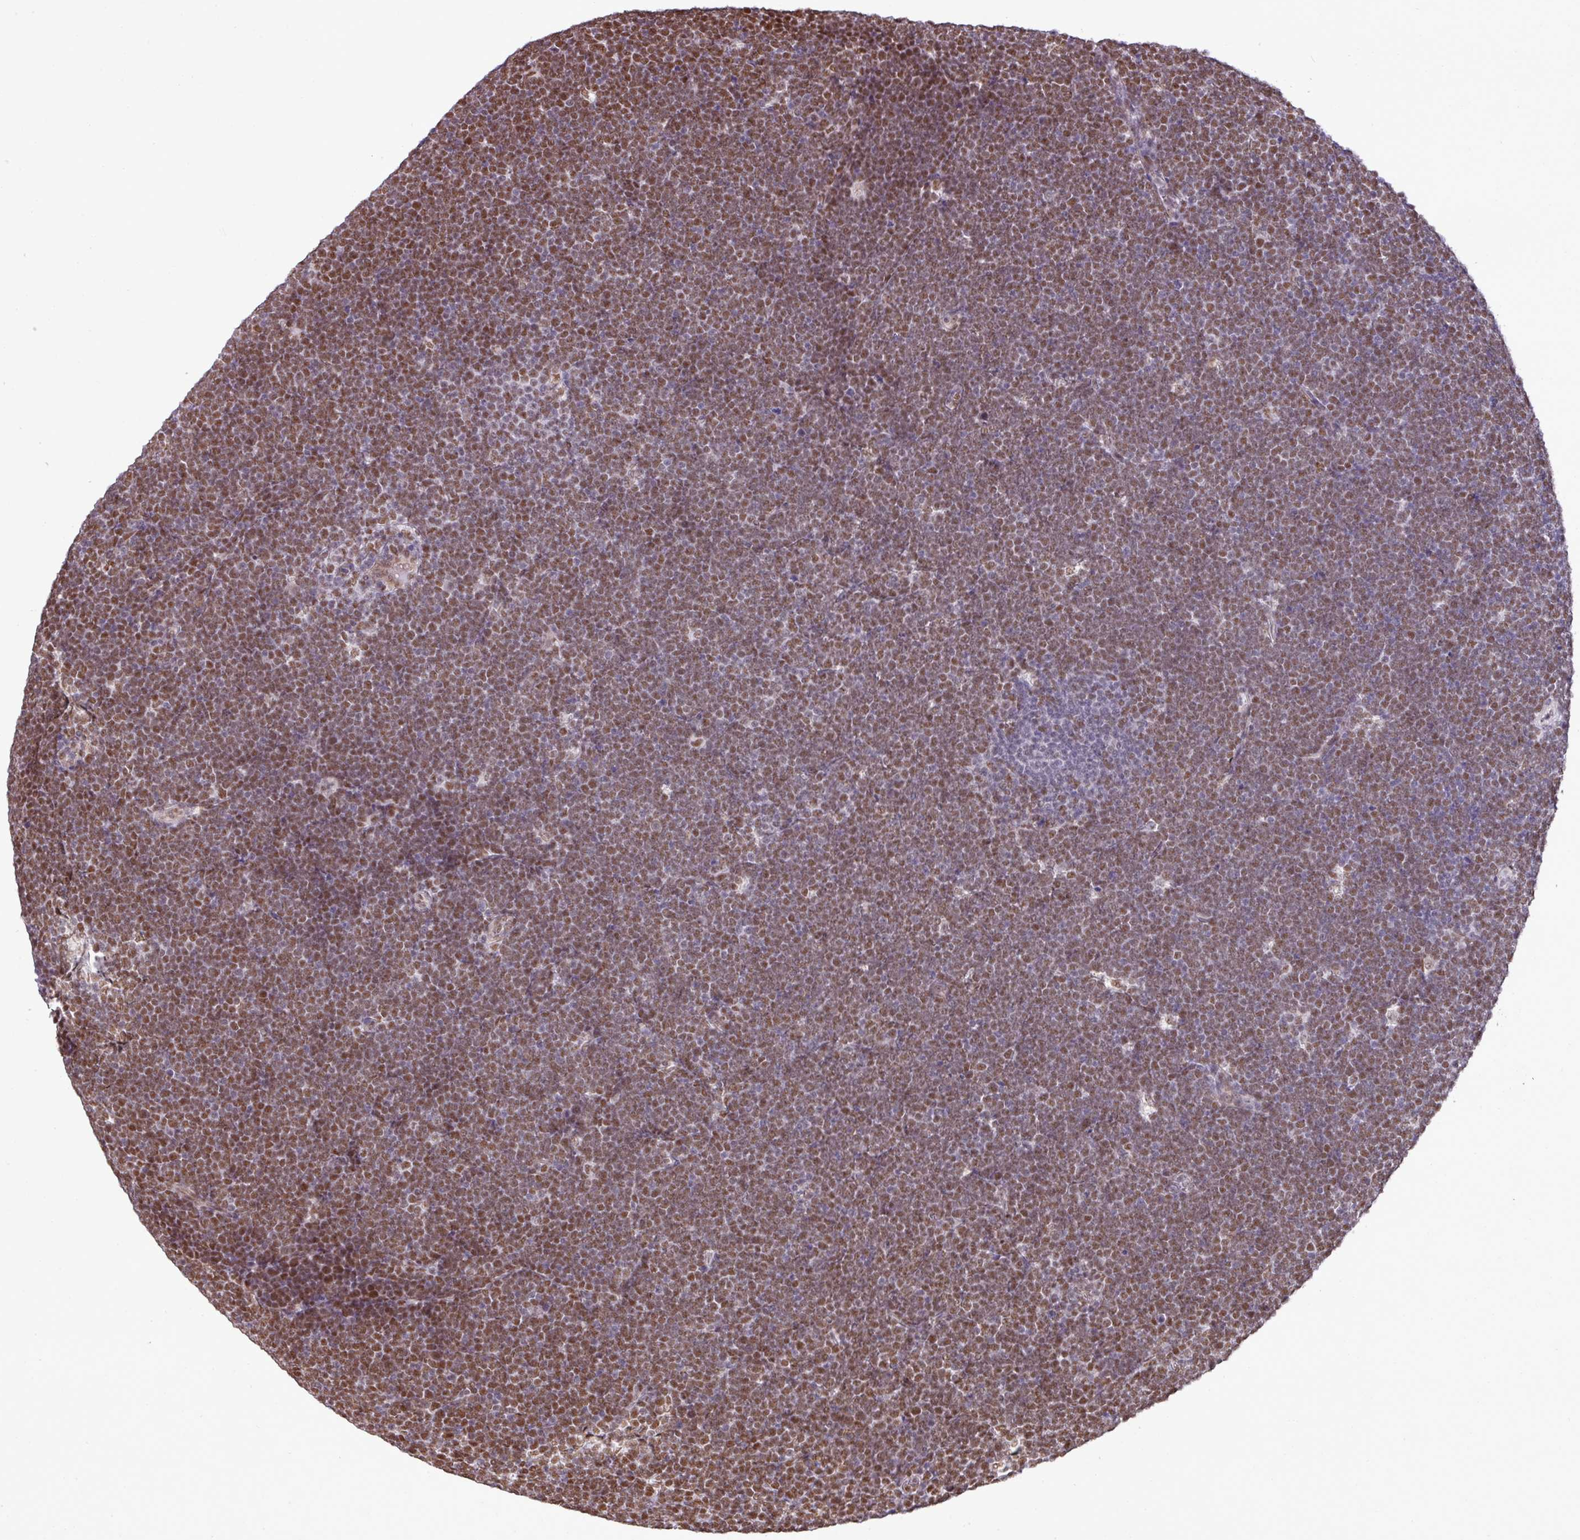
{"staining": {"intensity": "moderate", "quantity": ">75%", "location": "nuclear"}, "tissue": "lymphoma", "cell_type": "Tumor cells", "image_type": "cancer", "snomed": [{"axis": "morphology", "description": "Malignant lymphoma, non-Hodgkin's type, High grade"}, {"axis": "topography", "description": "Lymph node"}], "caption": "This is an image of IHC staining of lymphoma, which shows moderate positivity in the nuclear of tumor cells.", "gene": "PGAP4", "patient": {"sex": "male", "age": 13}}